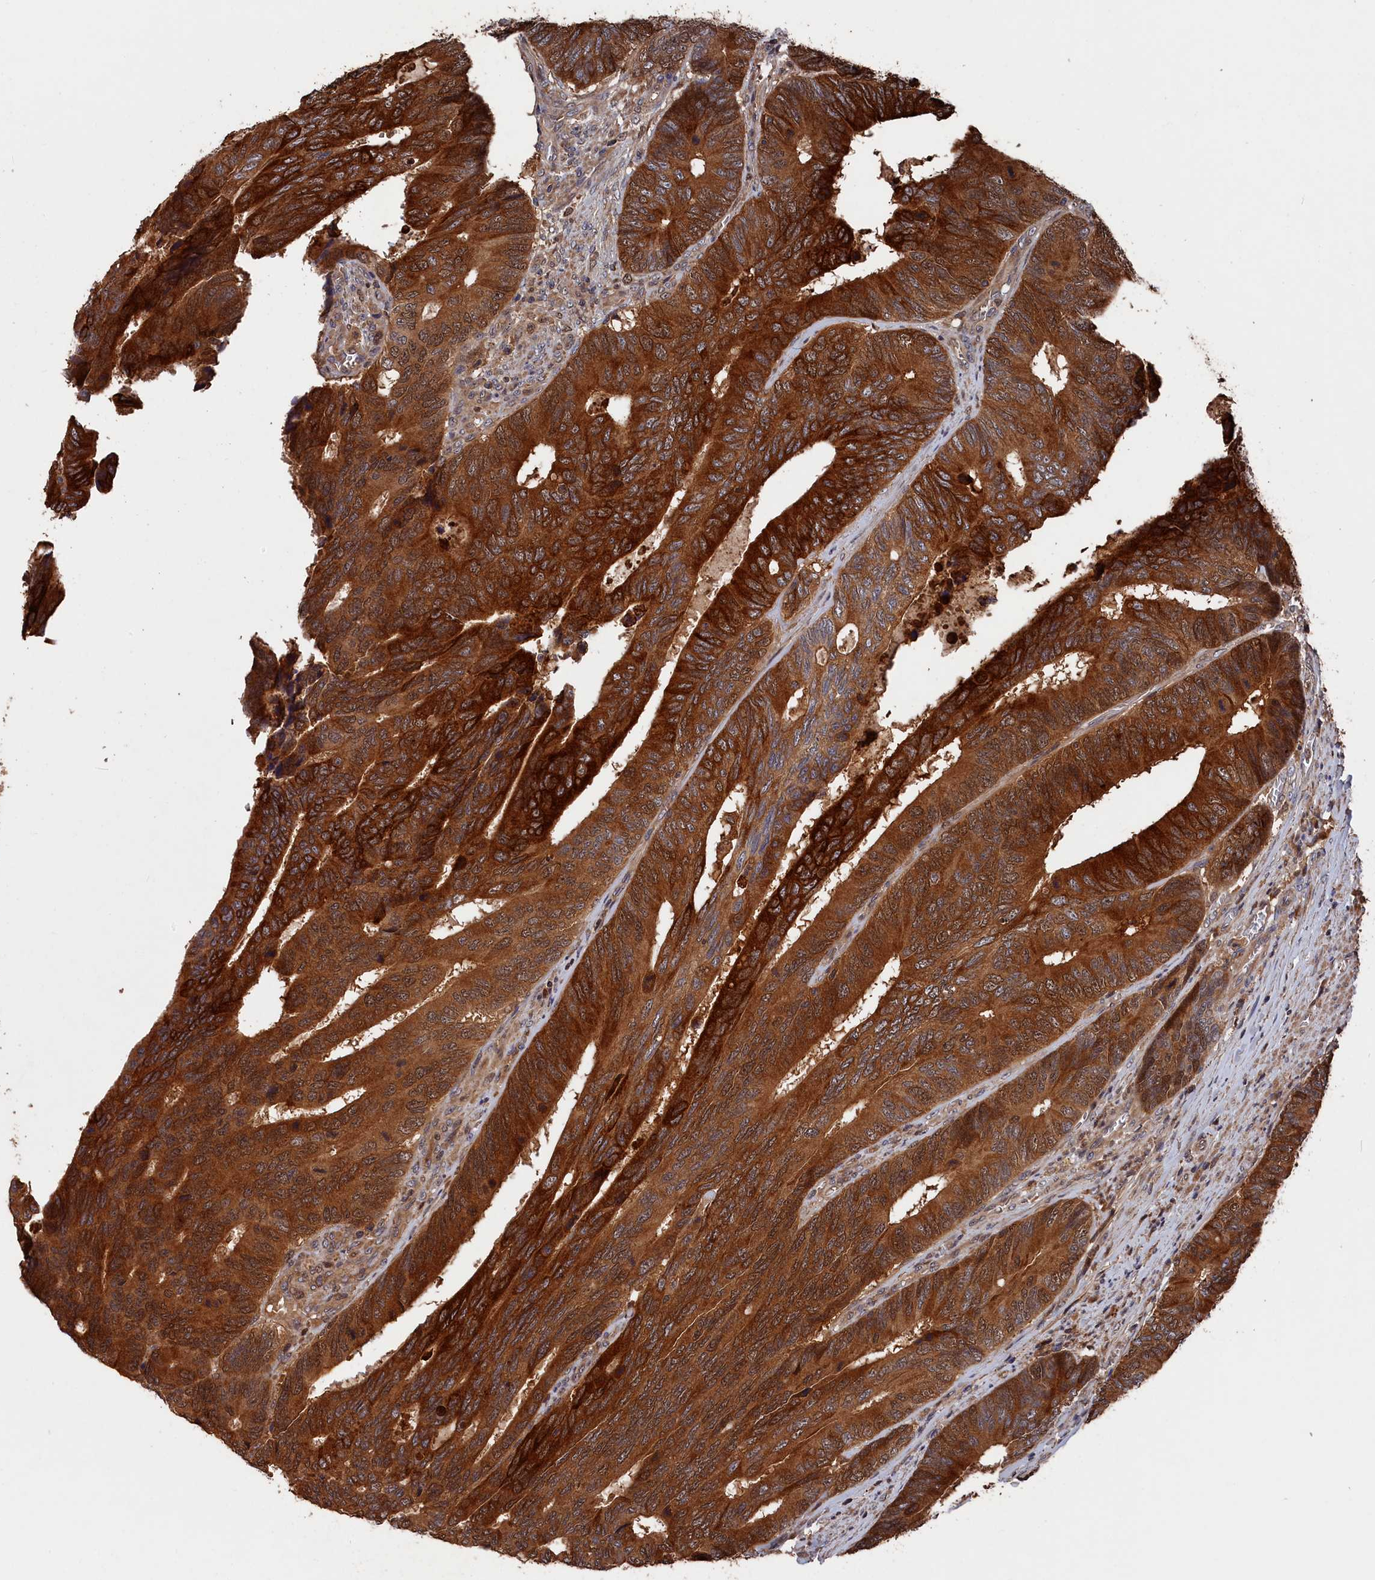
{"staining": {"intensity": "strong", "quantity": ">75%", "location": "cytoplasmic/membranous"}, "tissue": "colorectal cancer", "cell_type": "Tumor cells", "image_type": "cancer", "snomed": [{"axis": "morphology", "description": "Adenocarcinoma, NOS"}, {"axis": "topography", "description": "Colon"}], "caption": "DAB immunohistochemical staining of human colorectal adenocarcinoma shows strong cytoplasmic/membranous protein staining in about >75% of tumor cells. (DAB (3,3'-diaminobenzidine) IHC, brown staining for protein, blue staining for nuclei).", "gene": "RMI2", "patient": {"sex": "male", "age": 87}}